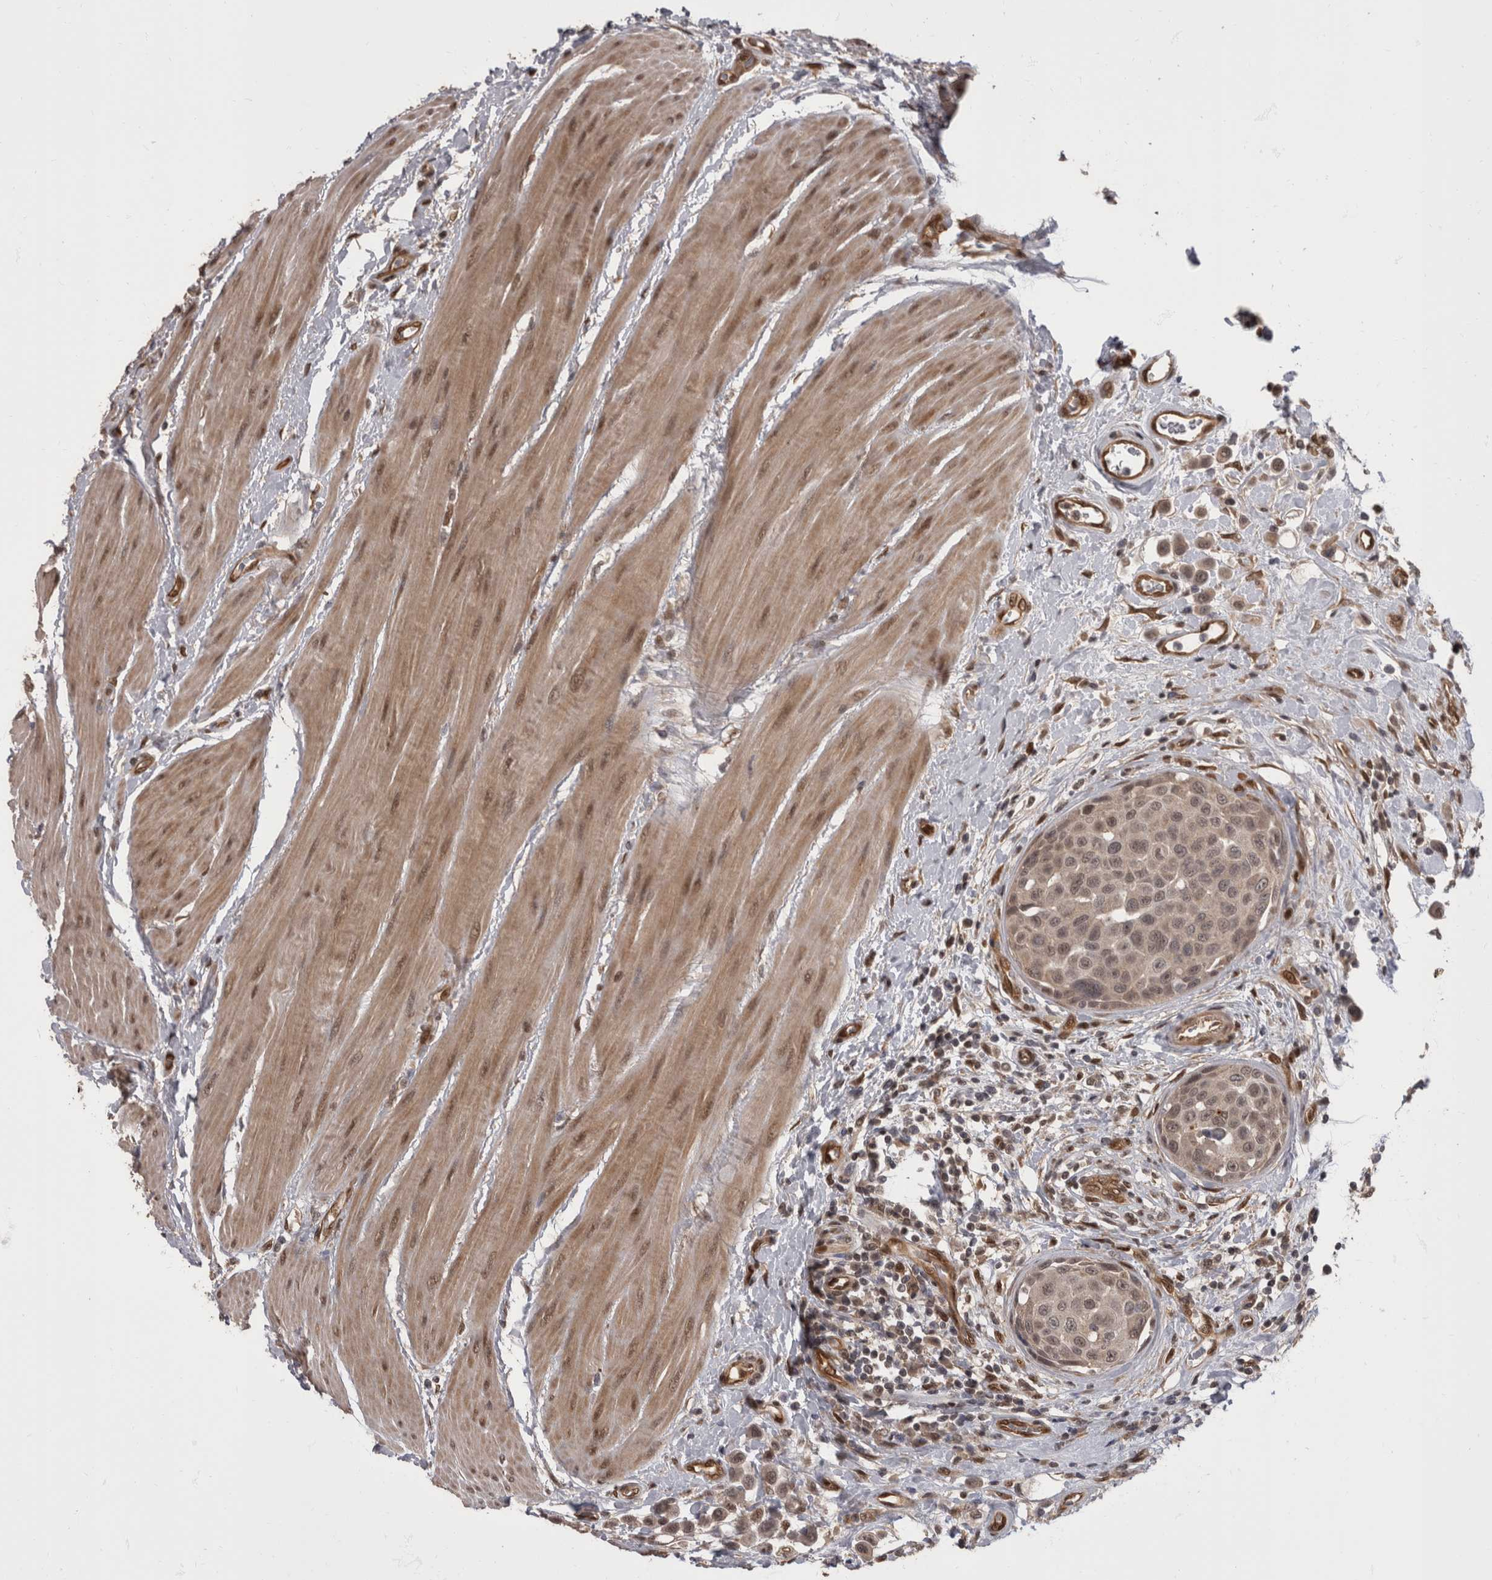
{"staining": {"intensity": "moderate", "quantity": ">75%", "location": "nuclear"}, "tissue": "urothelial cancer", "cell_type": "Tumor cells", "image_type": "cancer", "snomed": [{"axis": "morphology", "description": "Urothelial carcinoma, High grade"}, {"axis": "topography", "description": "Urinary bladder"}], "caption": "Human high-grade urothelial carcinoma stained with a protein marker displays moderate staining in tumor cells.", "gene": "AKT3", "patient": {"sex": "male", "age": 50}}